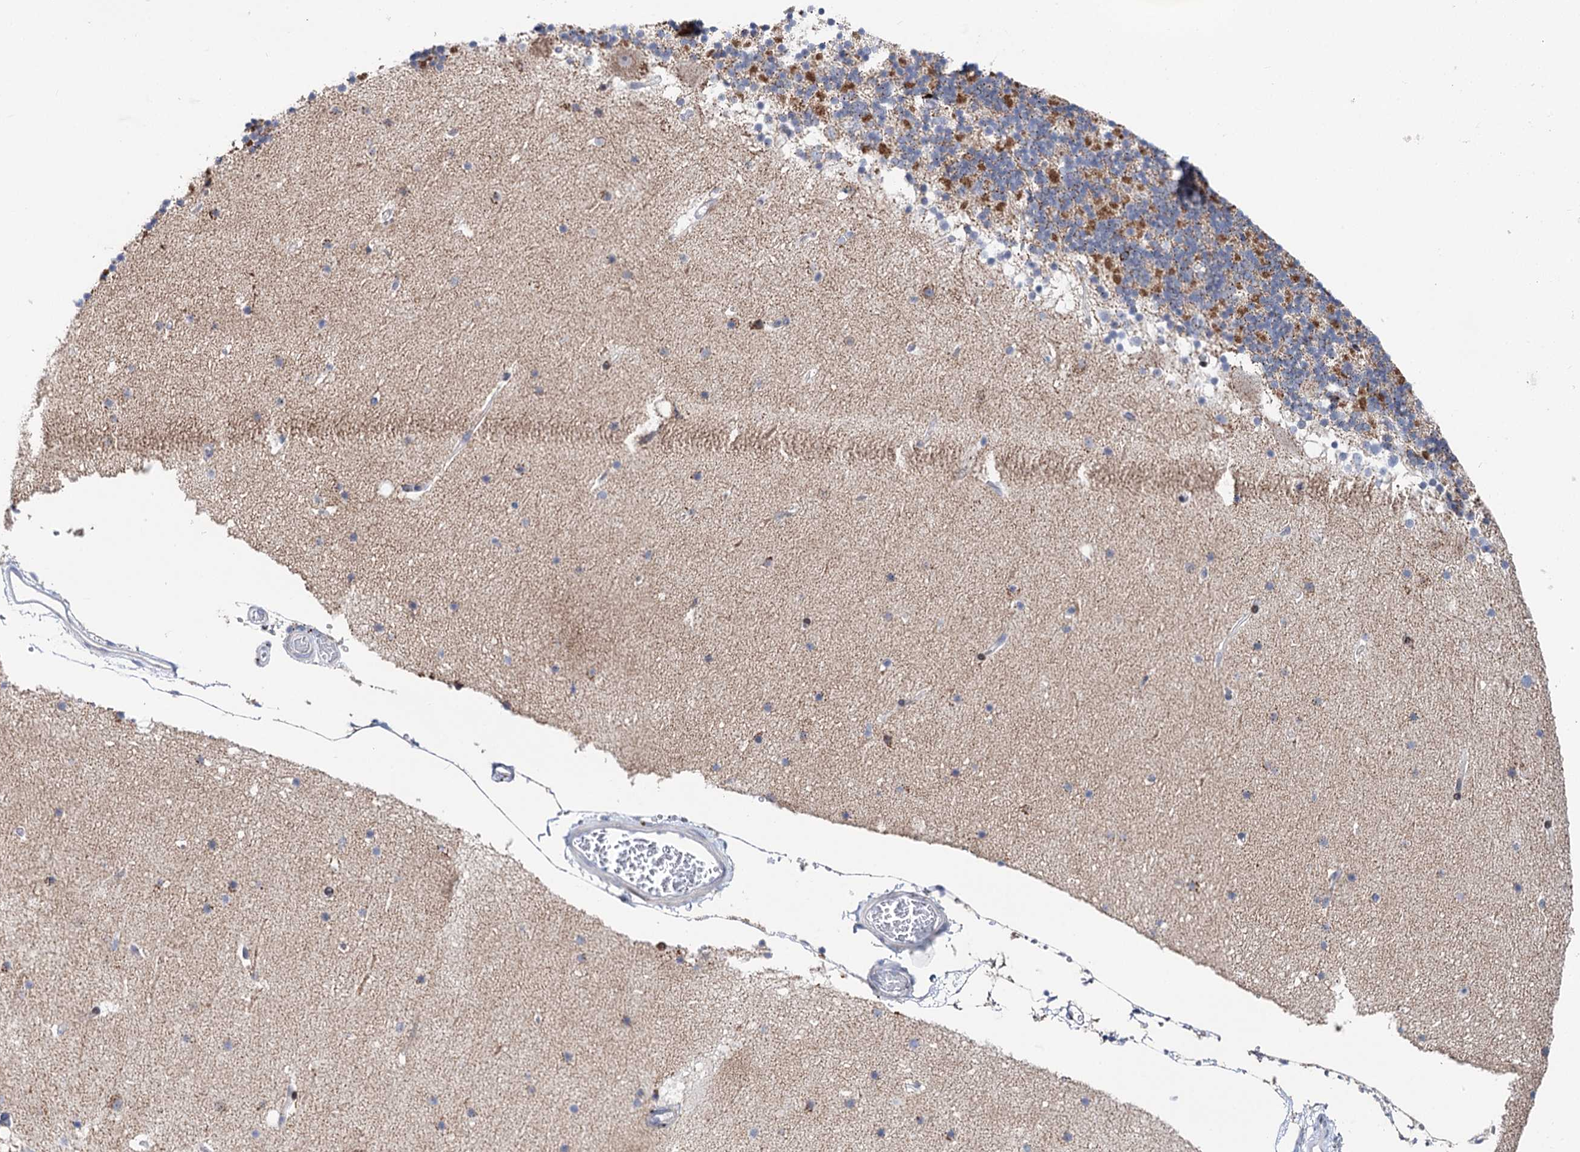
{"staining": {"intensity": "moderate", "quantity": "25%-75%", "location": "cytoplasmic/membranous"}, "tissue": "cerebellum", "cell_type": "Cells in granular layer", "image_type": "normal", "snomed": [{"axis": "morphology", "description": "Normal tissue, NOS"}, {"axis": "topography", "description": "Cerebellum"}], "caption": "Cerebellum stained for a protein exhibits moderate cytoplasmic/membranous positivity in cells in granular layer. The protein is stained brown, and the nuclei are stained in blue (DAB IHC with brightfield microscopy, high magnification).", "gene": "PTGR1", "patient": {"sex": "male", "age": 57}}